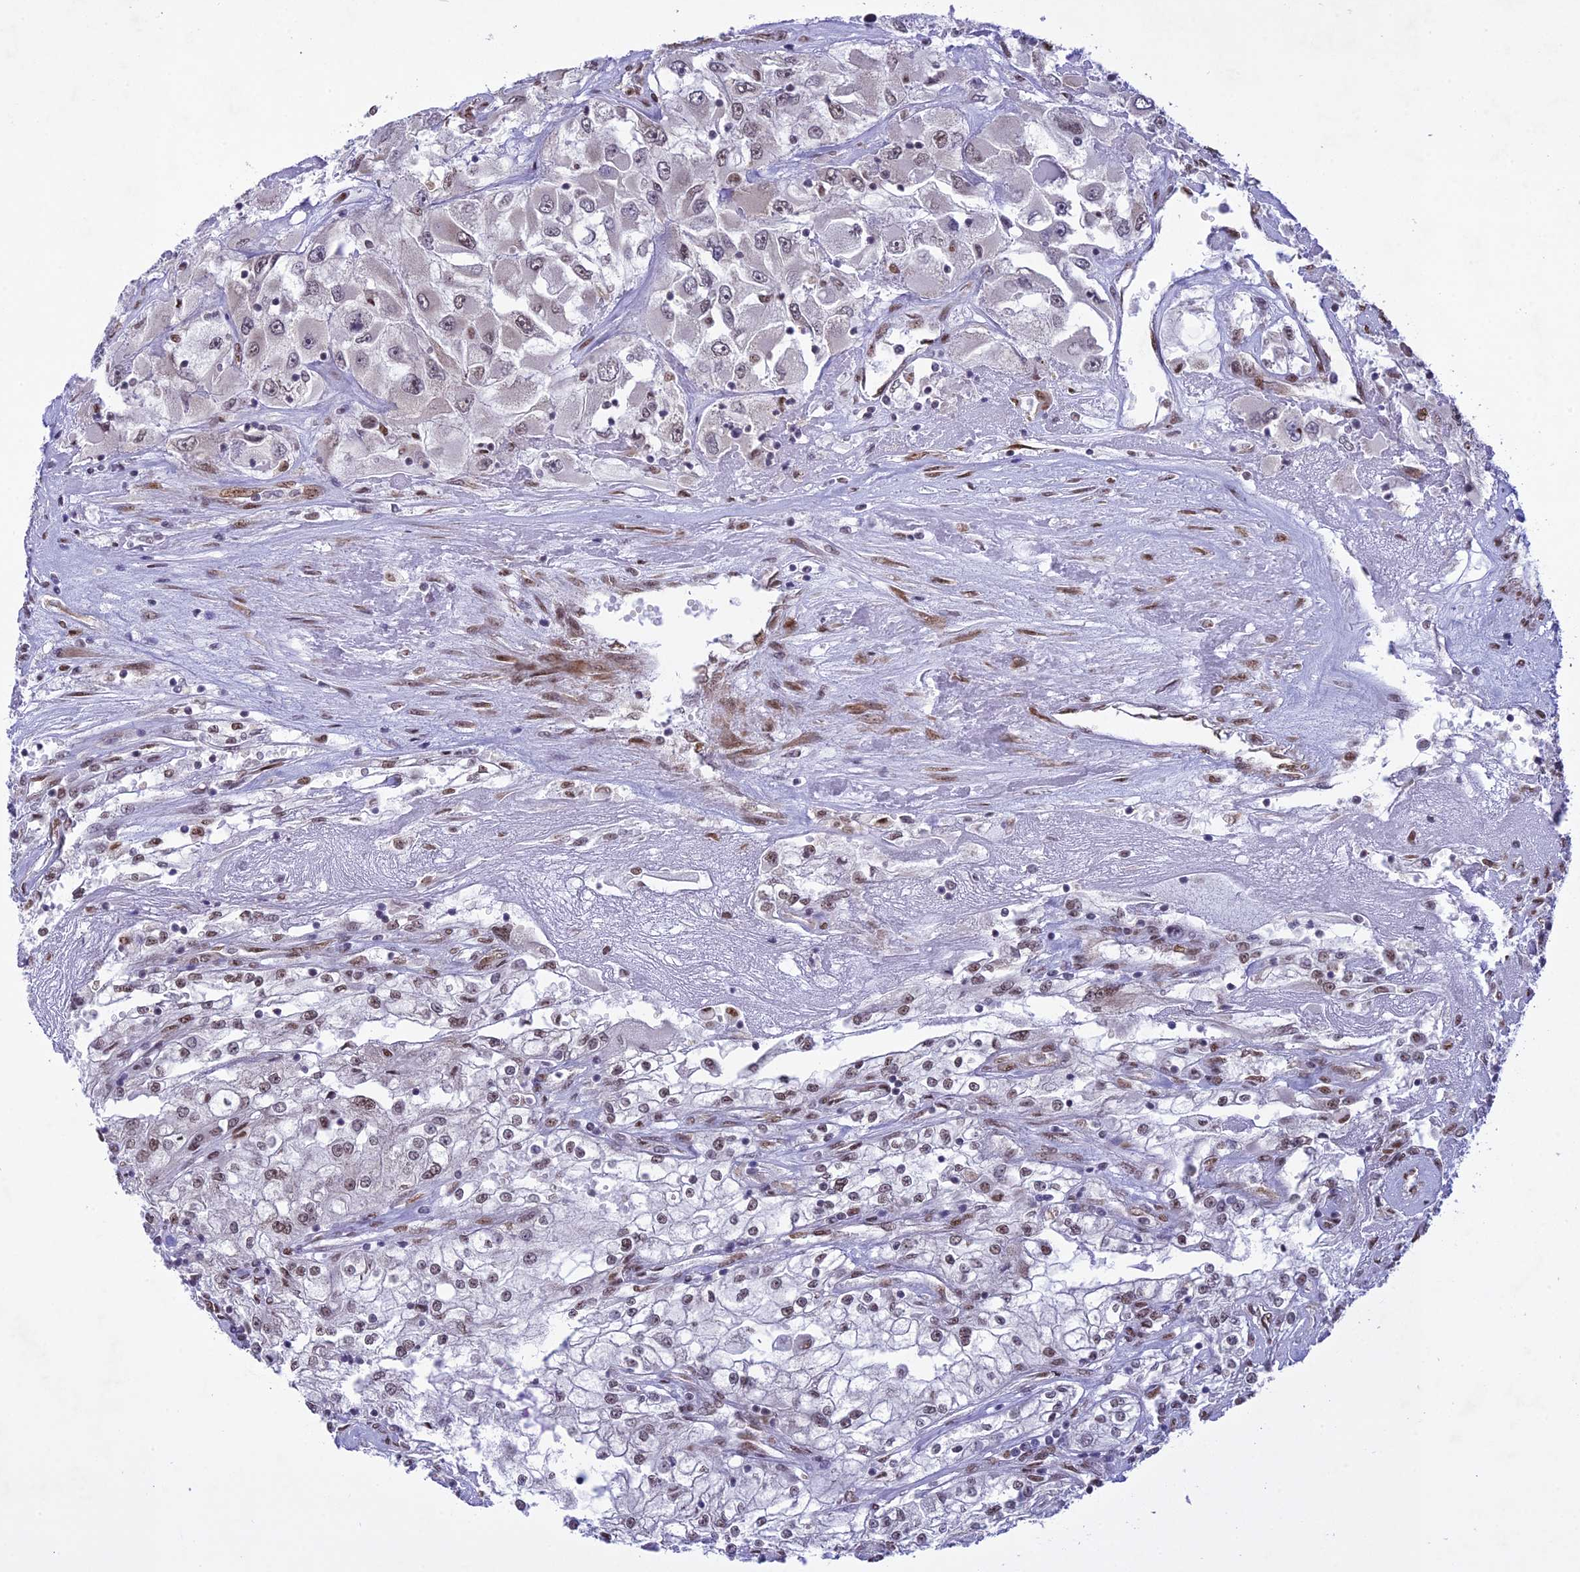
{"staining": {"intensity": "weak", "quantity": "<25%", "location": "nuclear"}, "tissue": "renal cancer", "cell_type": "Tumor cells", "image_type": "cancer", "snomed": [{"axis": "morphology", "description": "Adenocarcinoma, NOS"}, {"axis": "topography", "description": "Kidney"}], "caption": "There is no significant expression in tumor cells of renal cancer (adenocarcinoma). (Brightfield microscopy of DAB (3,3'-diaminobenzidine) immunohistochemistry (IHC) at high magnification).", "gene": "DDX1", "patient": {"sex": "female", "age": 52}}